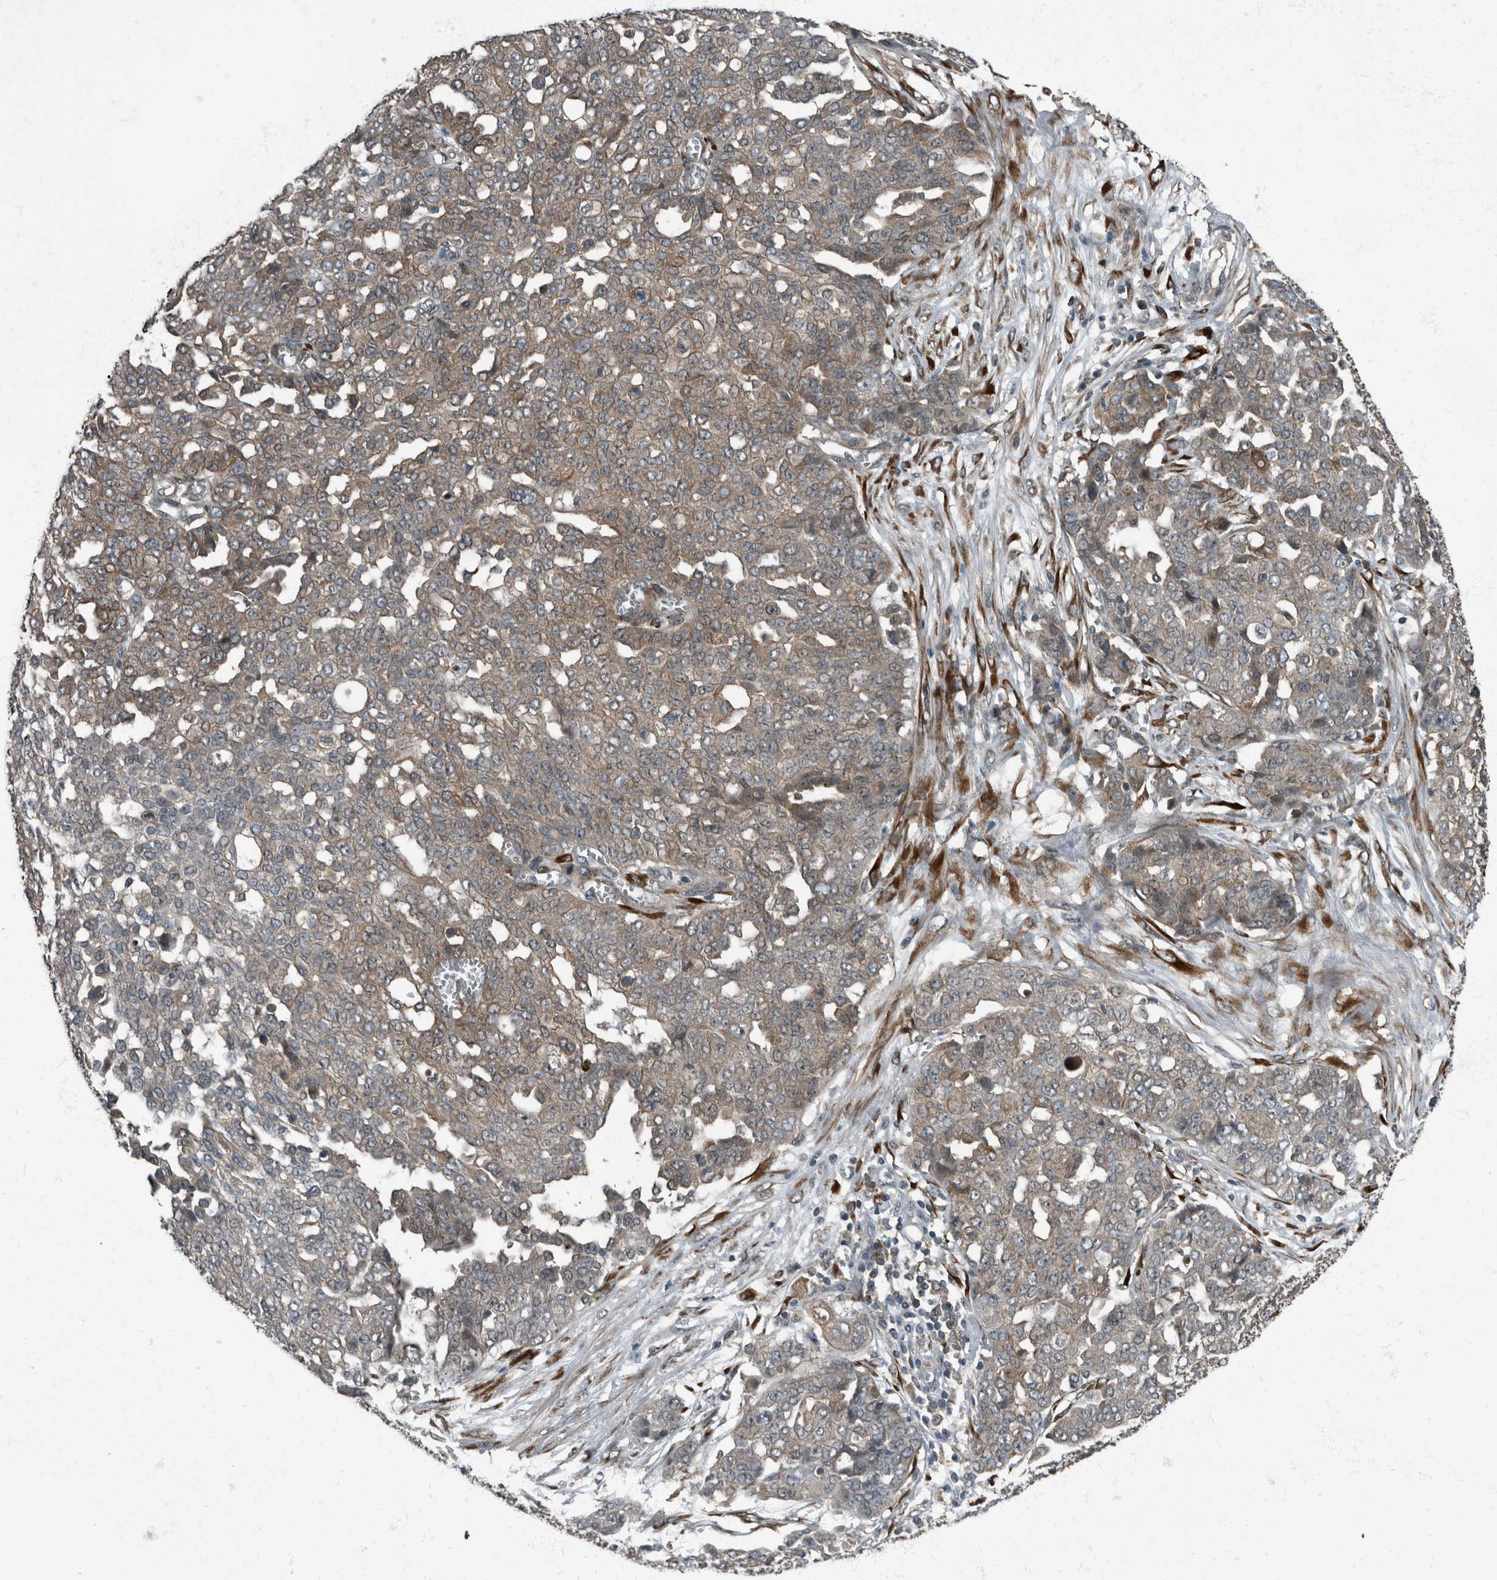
{"staining": {"intensity": "weak", "quantity": ">75%", "location": "cytoplasmic/membranous"}, "tissue": "ovarian cancer", "cell_type": "Tumor cells", "image_type": "cancer", "snomed": [{"axis": "morphology", "description": "Cystadenocarcinoma, serous, NOS"}, {"axis": "topography", "description": "Soft tissue"}, {"axis": "topography", "description": "Ovary"}], "caption": "Immunohistochemistry (IHC) of ovarian cancer (serous cystadenocarcinoma) demonstrates low levels of weak cytoplasmic/membranous expression in approximately >75% of tumor cells.", "gene": "RABGGTB", "patient": {"sex": "female", "age": 57}}